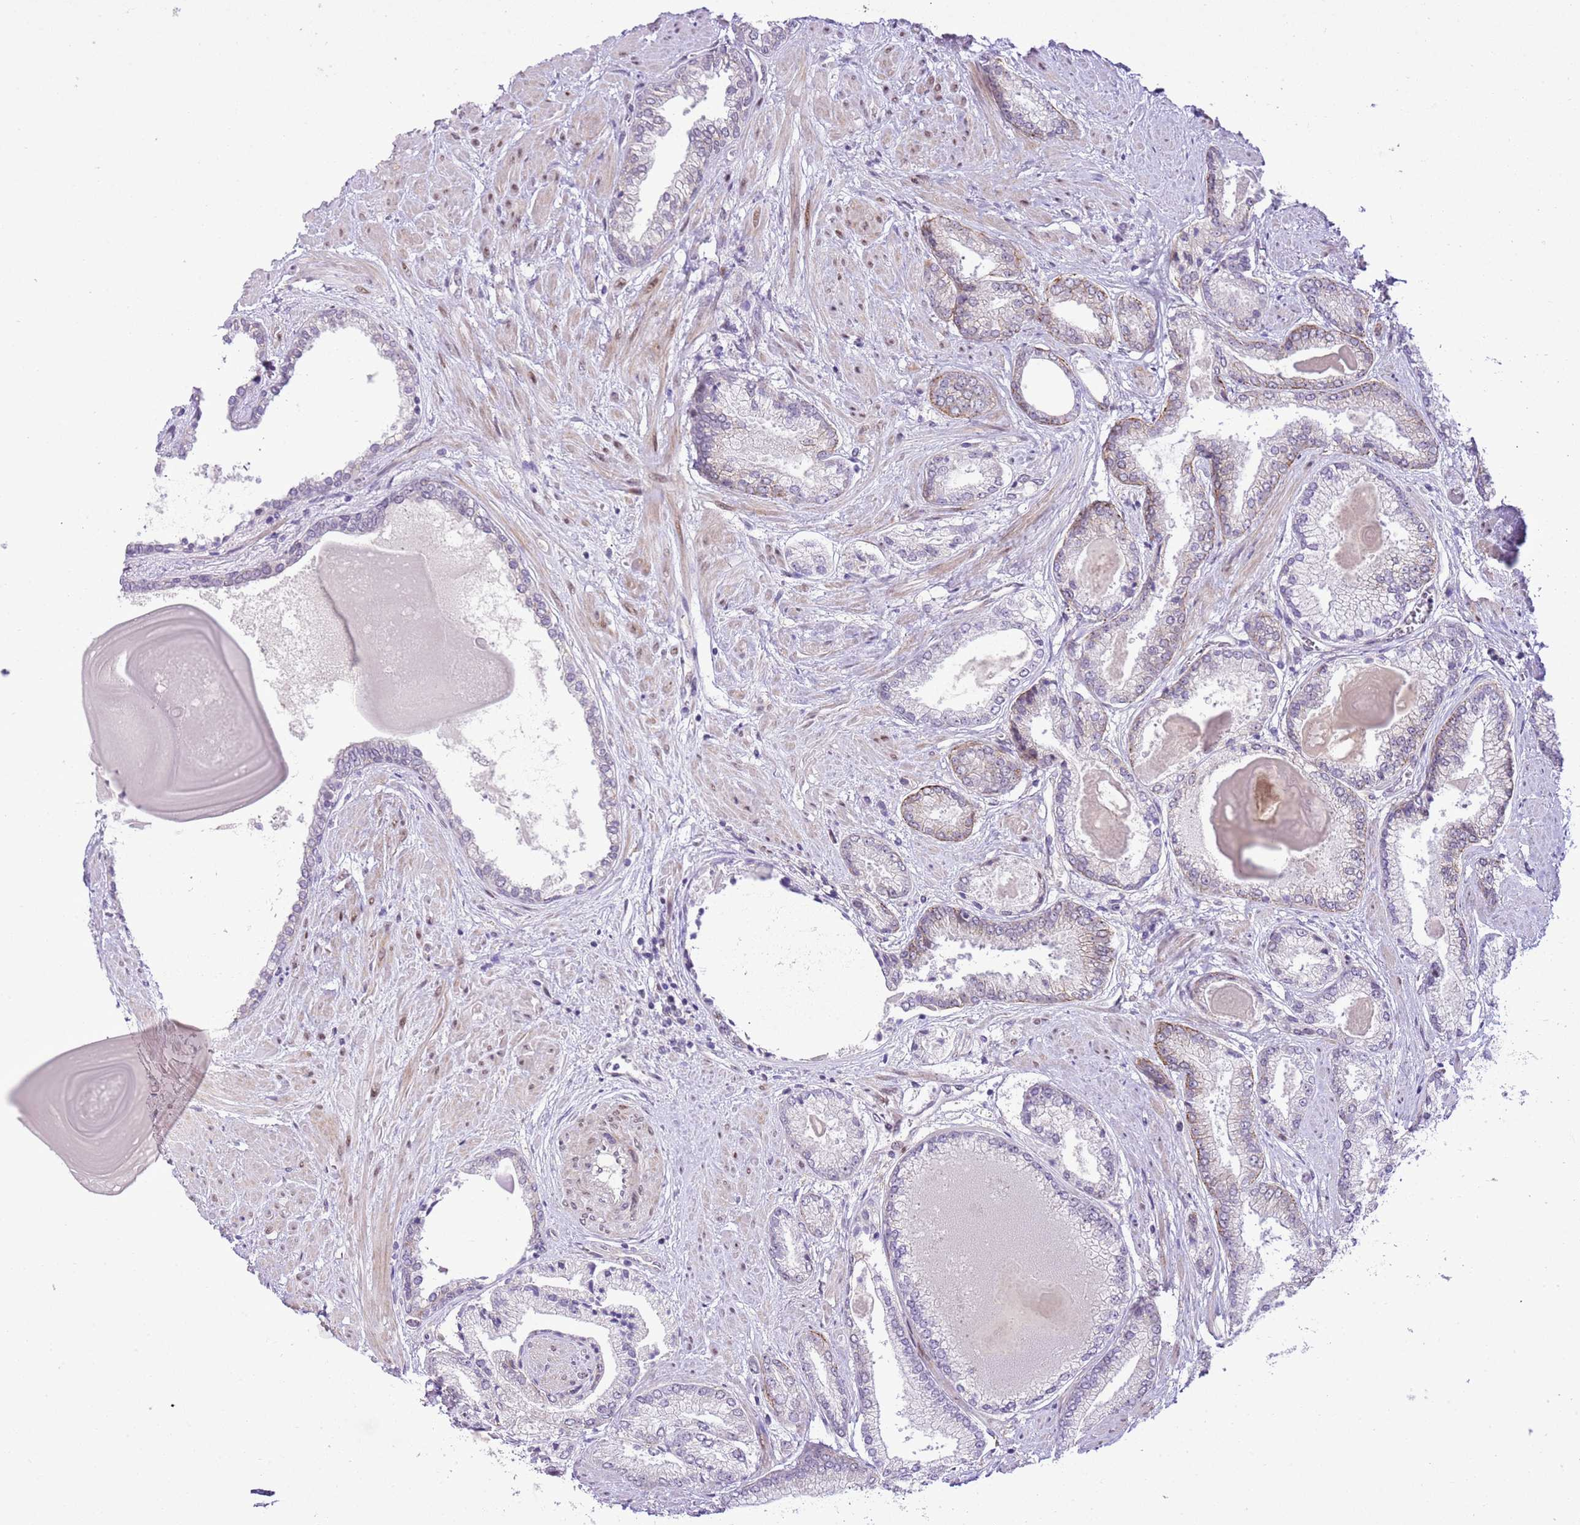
{"staining": {"intensity": "weak", "quantity": "<25%", "location": "cytoplasmic/membranous"}, "tissue": "prostate cancer", "cell_type": "Tumor cells", "image_type": "cancer", "snomed": [{"axis": "morphology", "description": "Adenocarcinoma, High grade"}, {"axis": "topography", "description": "Prostate"}], "caption": "Human prostate adenocarcinoma (high-grade) stained for a protein using immunohistochemistry (IHC) shows no staining in tumor cells.", "gene": "NACC2", "patient": {"sex": "male", "age": 68}}